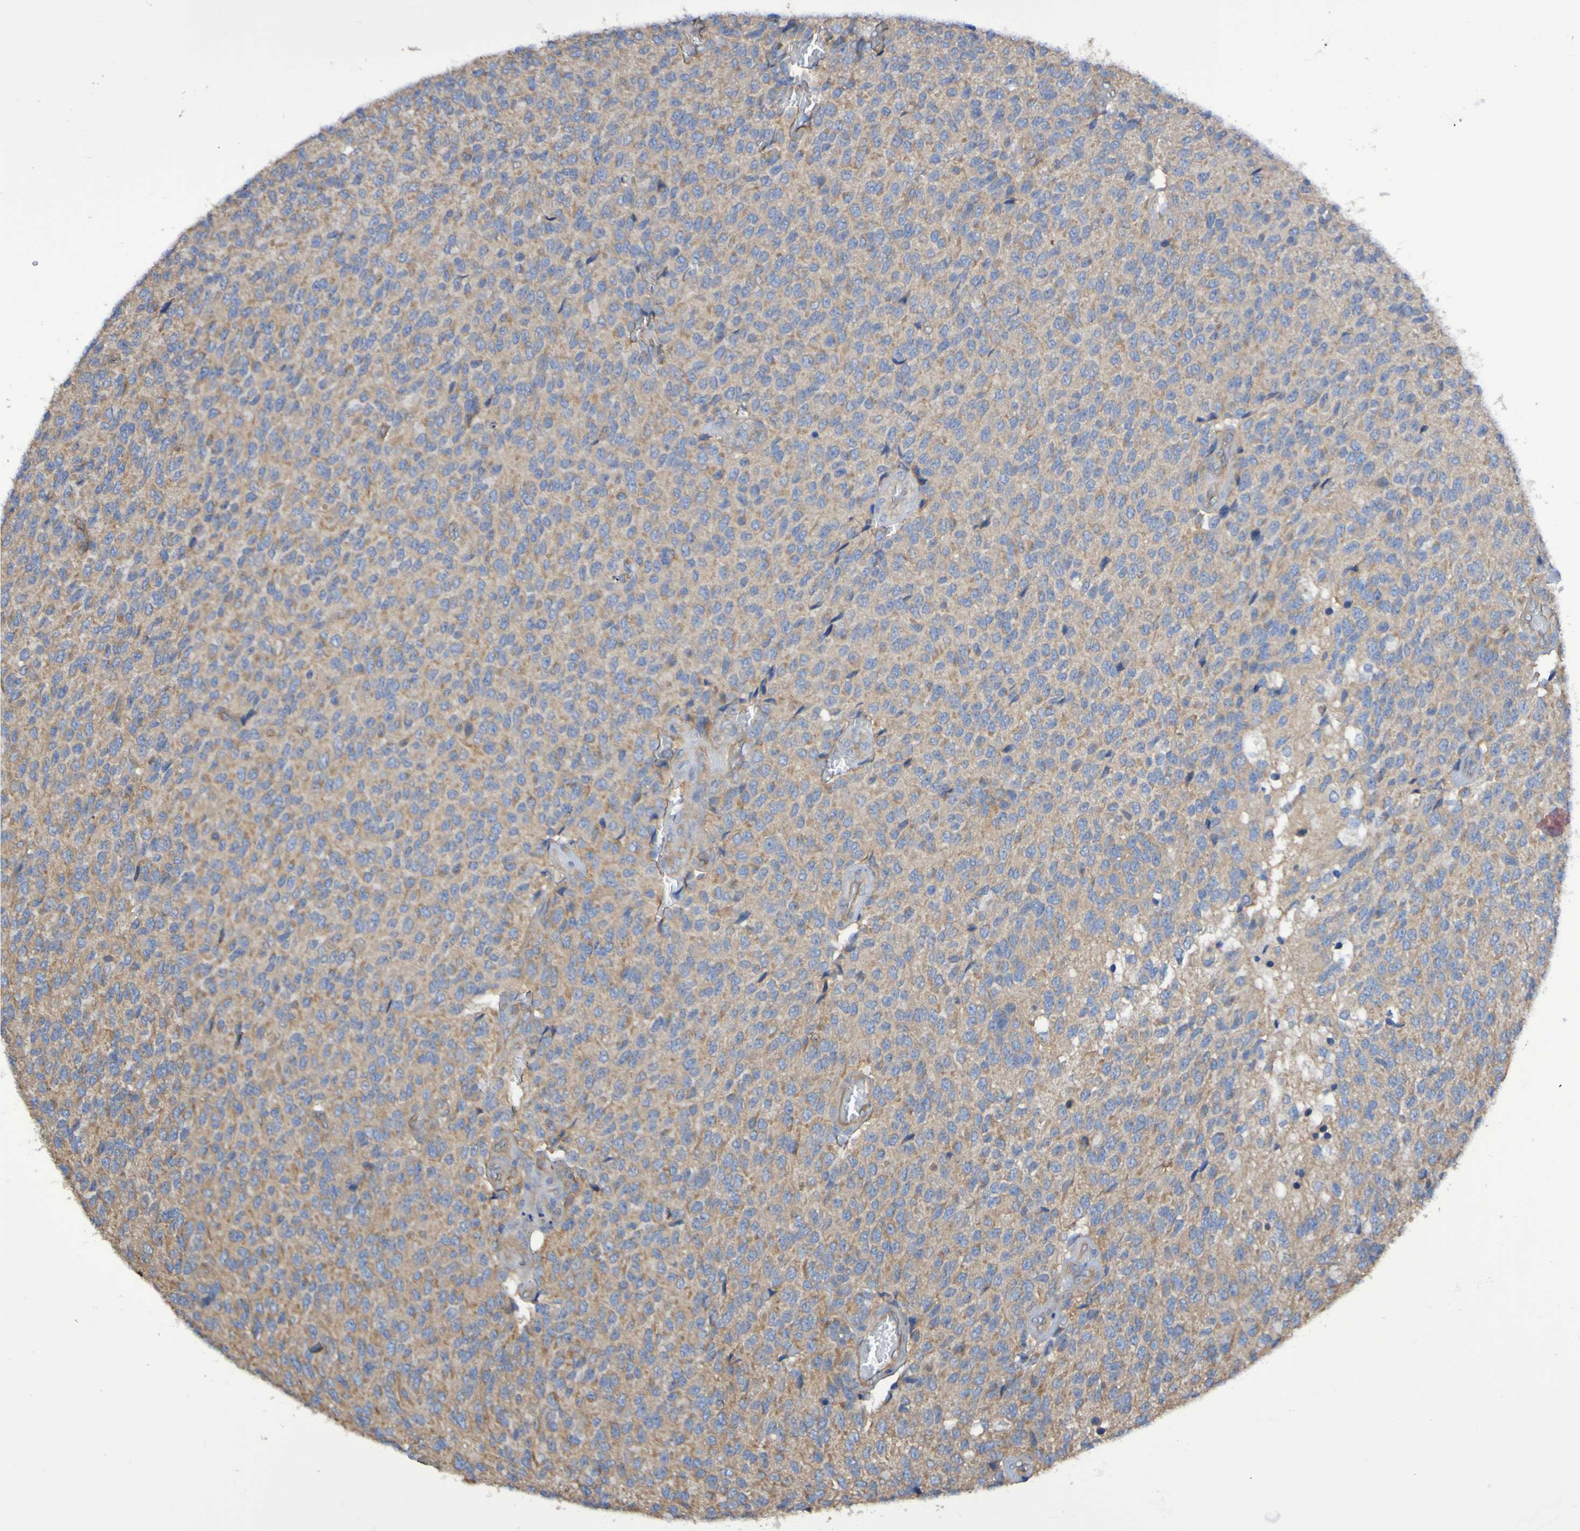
{"staining": {"intensity": "weak", "quantity": "25%-75%", "location": "cytoplasmic/membranous"}, "tissue": "glioma", "cell_type": "Tumor cells", "image_type": "cancer", "snomed": [{"axis": "morphology", "description": "Glioma, malignant, High grade"}, {"axis": "topography", "description": "pancreas cauda"}], "caption": "Approximately 25%-75% of tumor cells in glioma exhibit weak cytoplasmic/membranous protein expression as visualized by brown immunohistochemical staining.", "gene": "SYNJ1", "patient": {"sex": "male", "age": 60}}